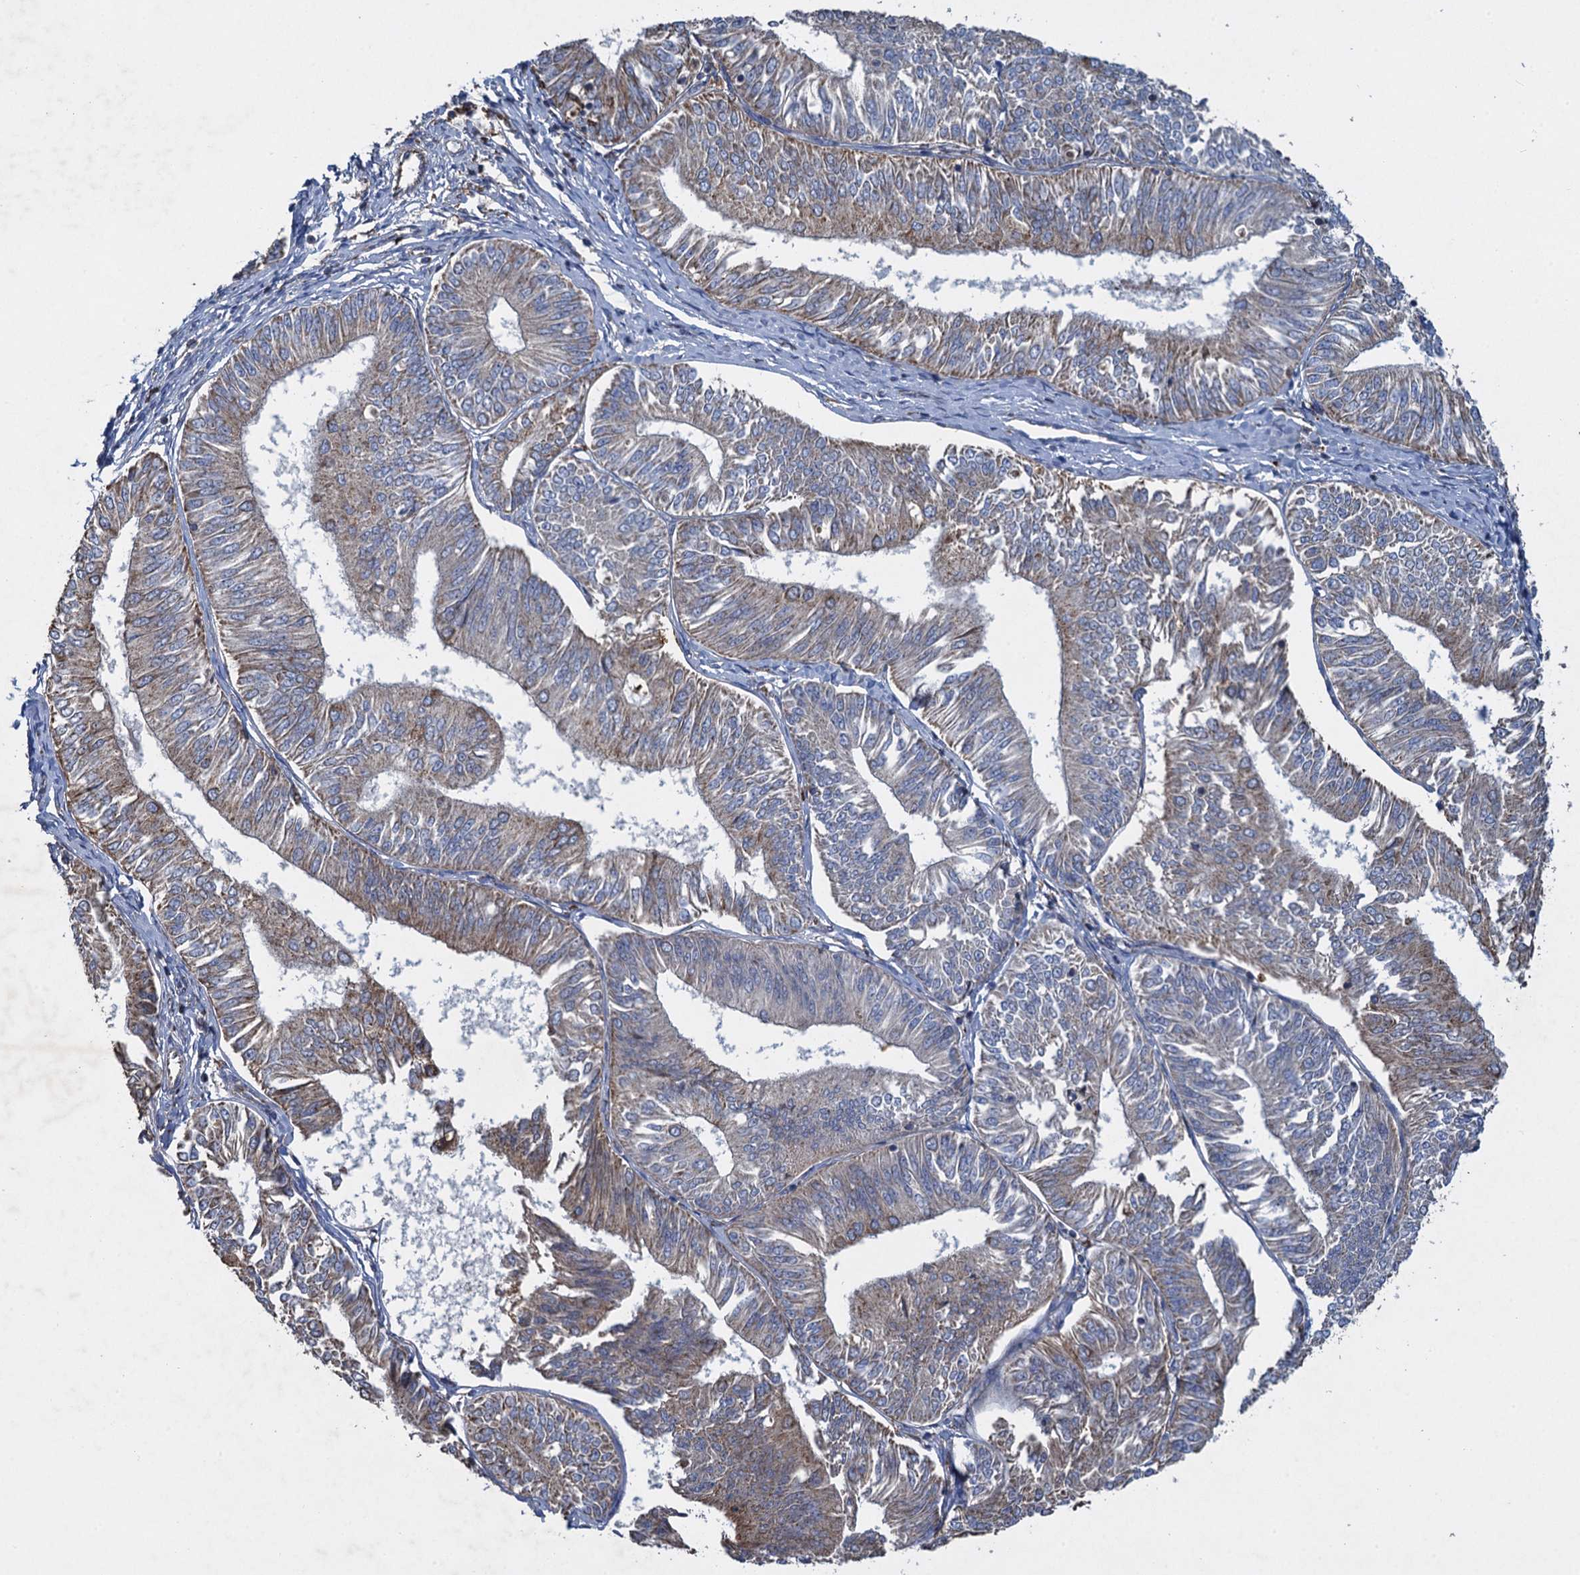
{"staining": {"intensity": "weak", "quantity": "<25%", "location": "cytoplasmic/membranous"}, "tissue": "endometrial cancer", "cell_type": "Tumor cells", "image_type": "cancer", "snomed": [{"axis": "morphology", "description": "Adenocarcinoma, NOS"}, {"axis": "topography", "description": "Endometrium"}], "caption": "An immunohistochemistry (IHC) image of endometrial adenocarcinoma is shown. There is no staining in tumor cells of endometrial adenocarcinoma.", "gene": "TXNDC11", "patient": {"sex": "female", "age": 58}}